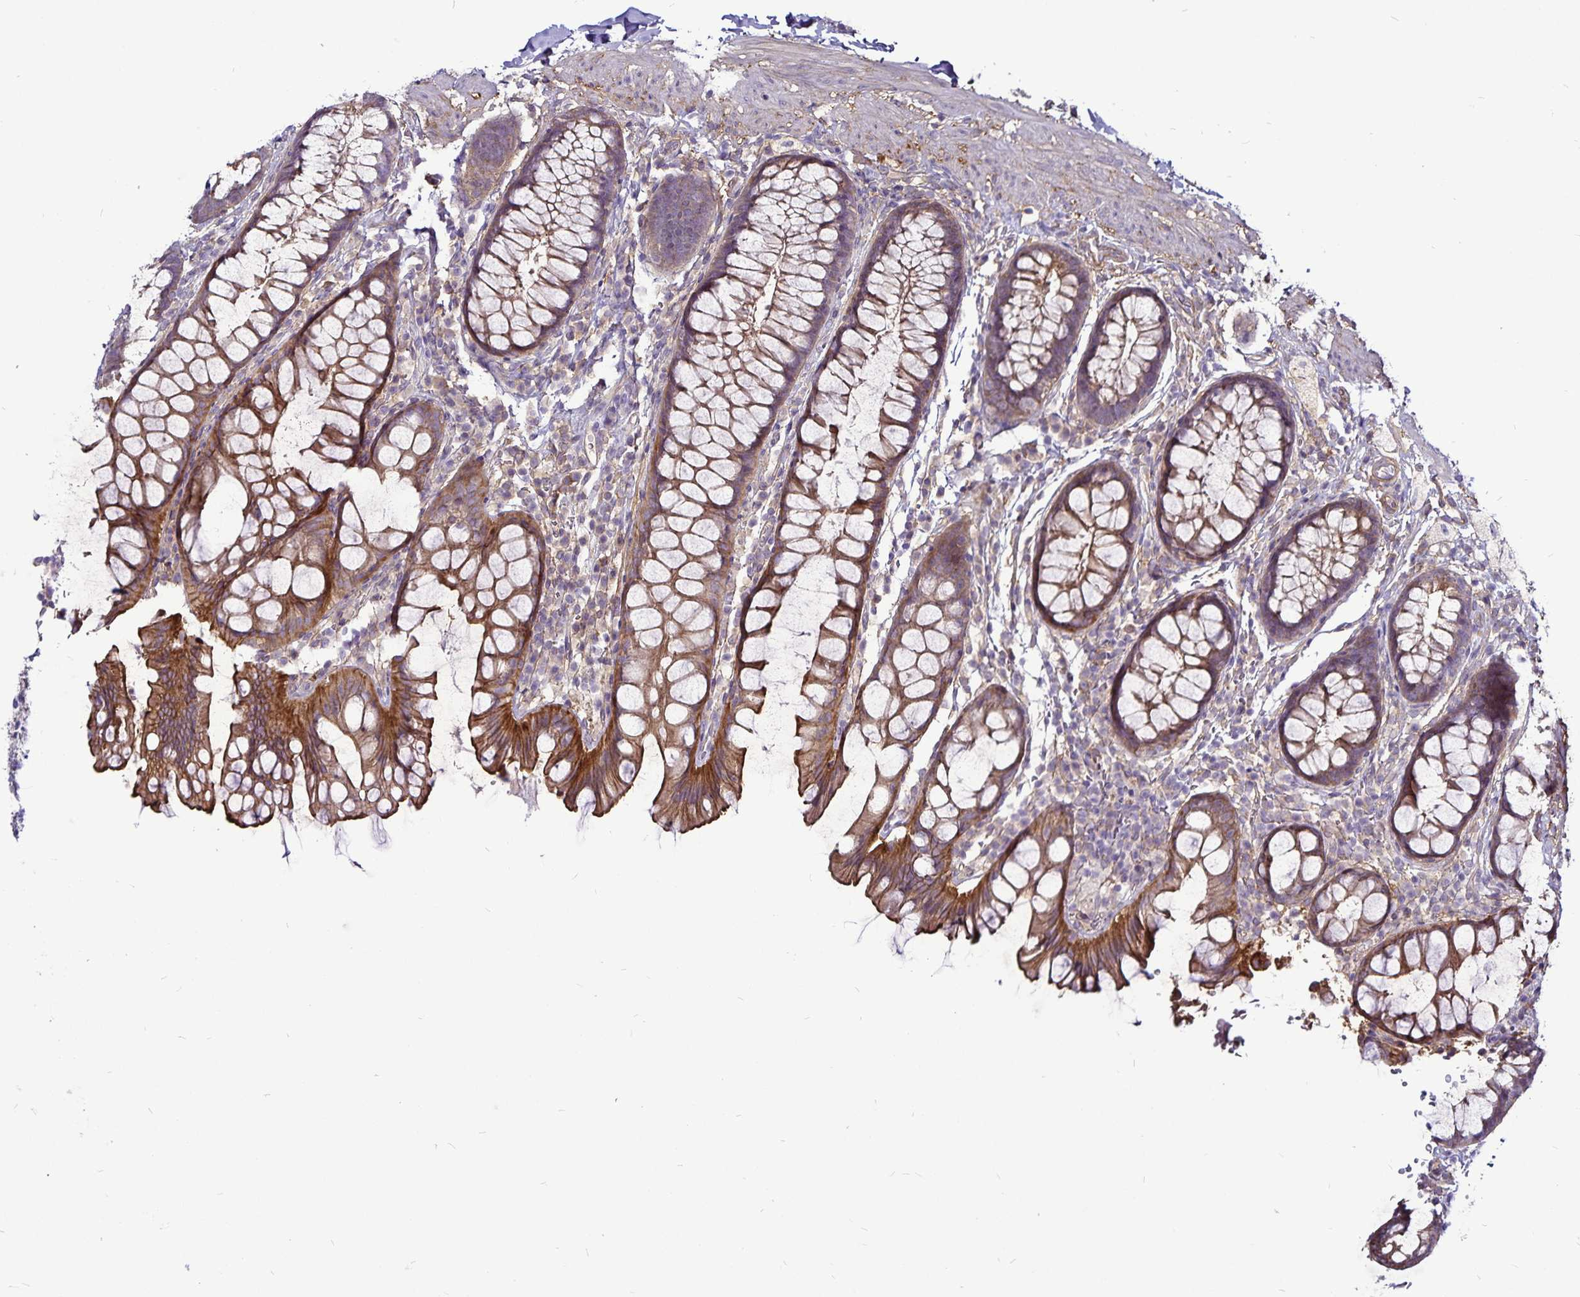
{"staining": {"intensity": "moderate", "quantity": ">75%", "location": "cytoplasmic/membranous"}, "tissue": "rectum", "cell_type": "Glandular cells", "image_type": "normal", "snomed": [{"axis": "morphology", "description": "Normal tissue, NOS"}, {"axis": "topography", "description": "Rectum"}, {"axis": "topography", "description": "Peripheral nerve tissue"}], "caption": "The histopathology image reveals a brown stain indicating the presence of a protein in the cytoplasmic/membranous of glandular cells in rectum.", "gene": "GNG12", "patient": {"sex": "female", "age": 69}}